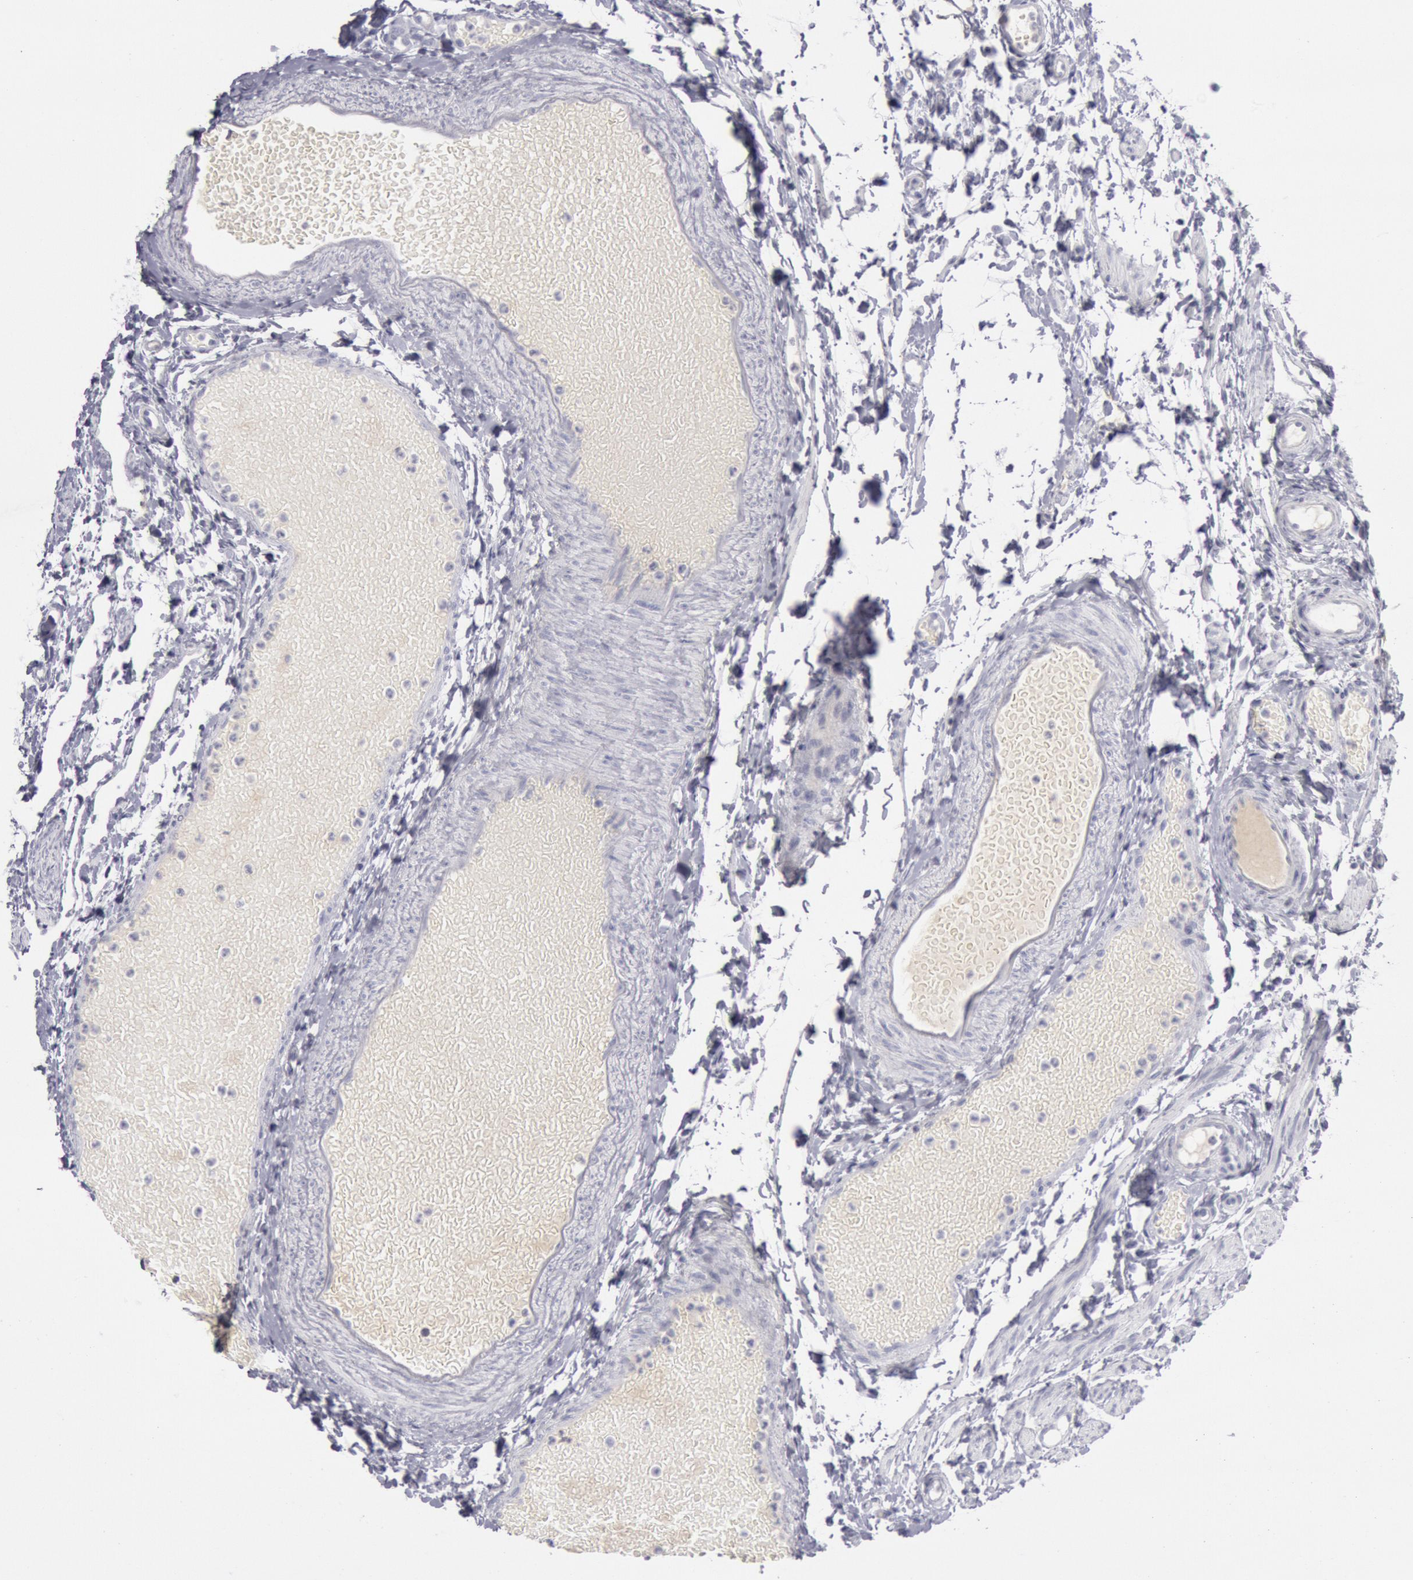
{"staining": {"intensity": "negative", "quantity": "none", "location": "none"}, "tissue": "fallopian tube", "cell_type": "Glandular cells", "image_type": "normal", "snomed": [{"axis": "morphology", "description": "Normal tissue, NOS"}, {"axis": "morphology", "description": "Dermoid, NOS"}, {"axis": "topography", "description": "Fallopian tube"}], "caption": "This is an IHC image of normal human fallopian tube. There is no positivity in glandular cells.", "gene": "KRT16", "patient": {"sex": "female", "age": 33}}